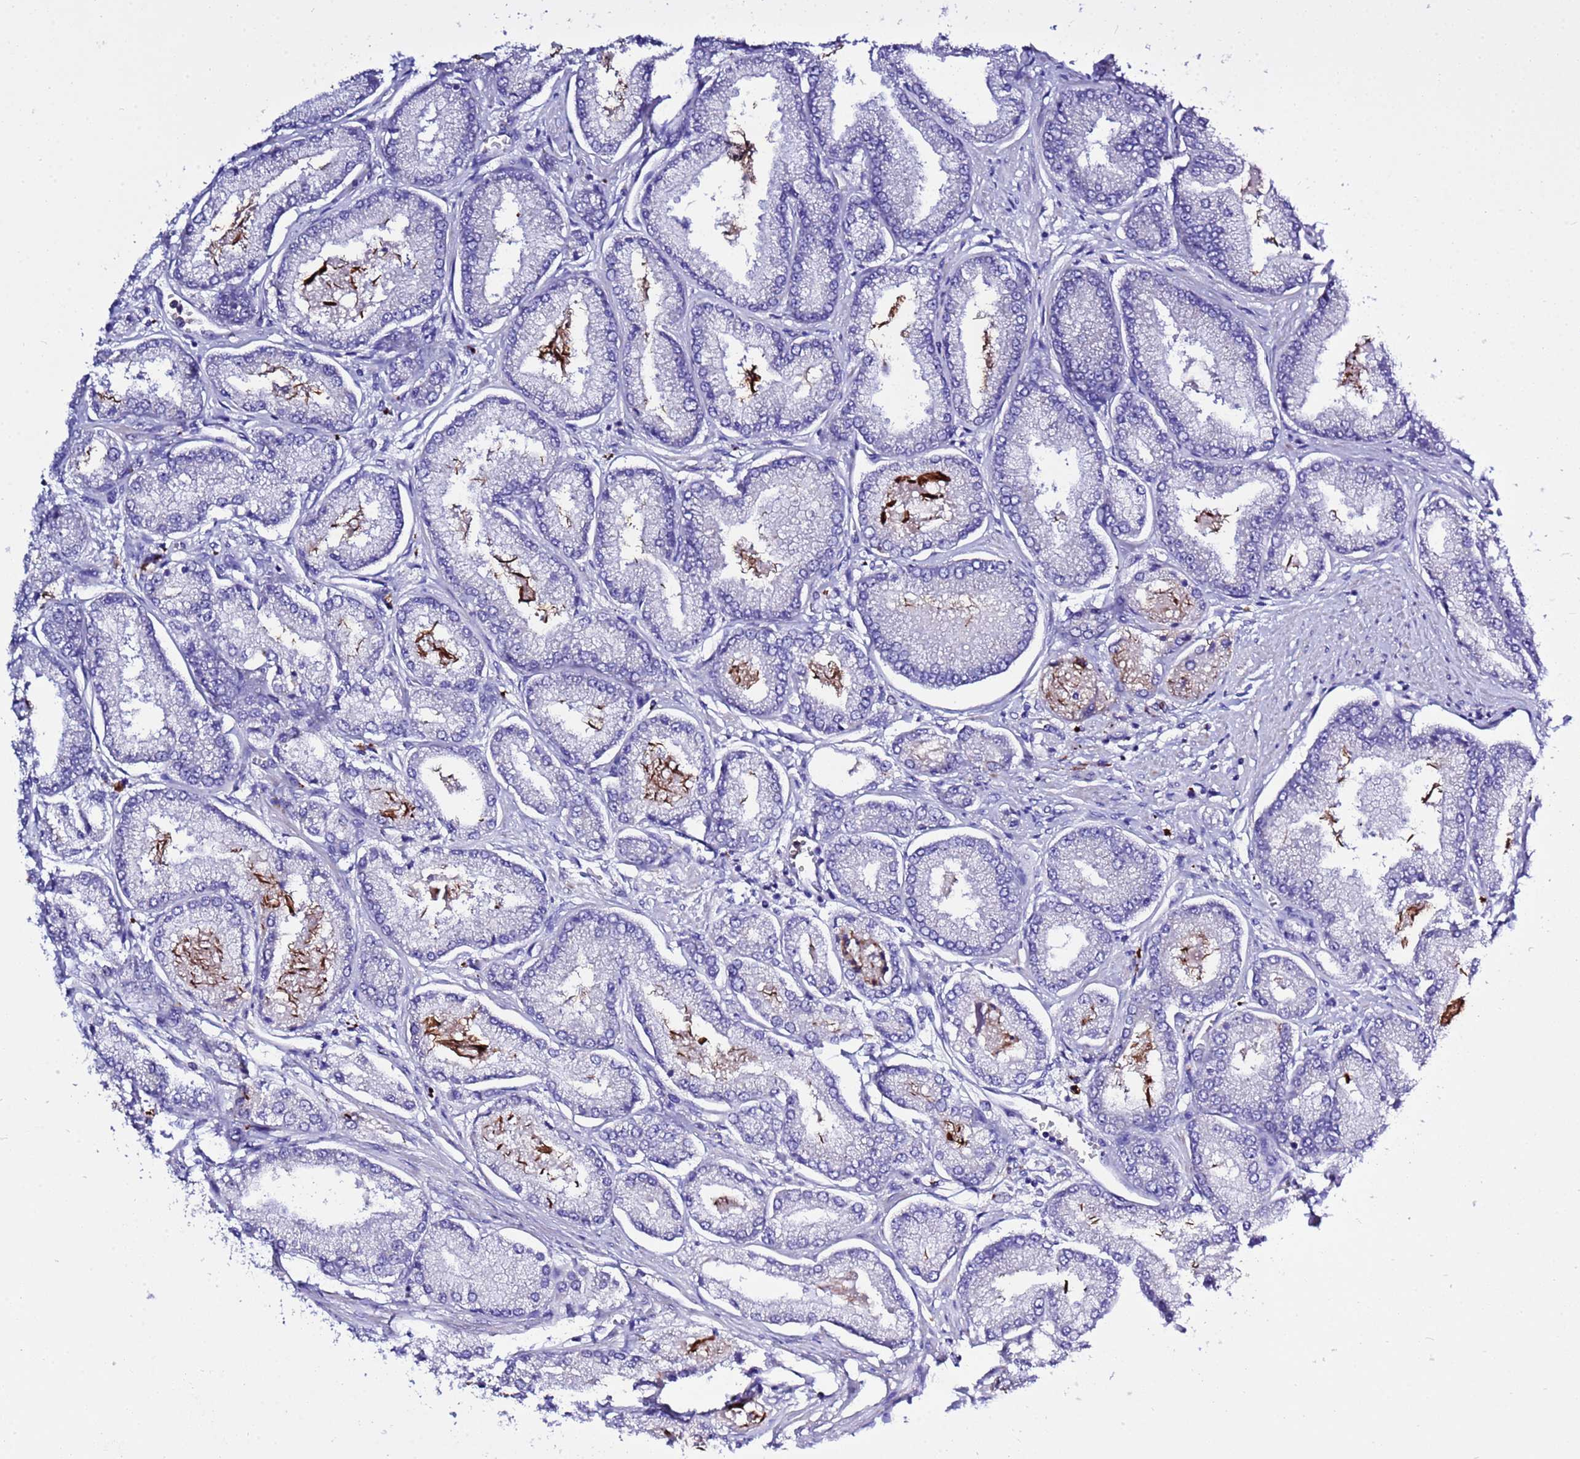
{"staining": {"intensity": "negative", "quantity": "none", "location": "none"}, "tissue": "prostate cancer", "cell_type": "Tumor cells", "image_type": "cancer", "snomed": [{"axis": "morphology", "description": "Adenocarcinoma, Low grade"}, {"axis": "topography", "description": "Prostate"}], "caption": "A photomicrograph of prostate cancer (adenocarcinoma (low-grade)) stained for a protein shows no brown staining in tumor cells.", "gene": "KICS2", "patient": {"sex": "male", "age": 74}}